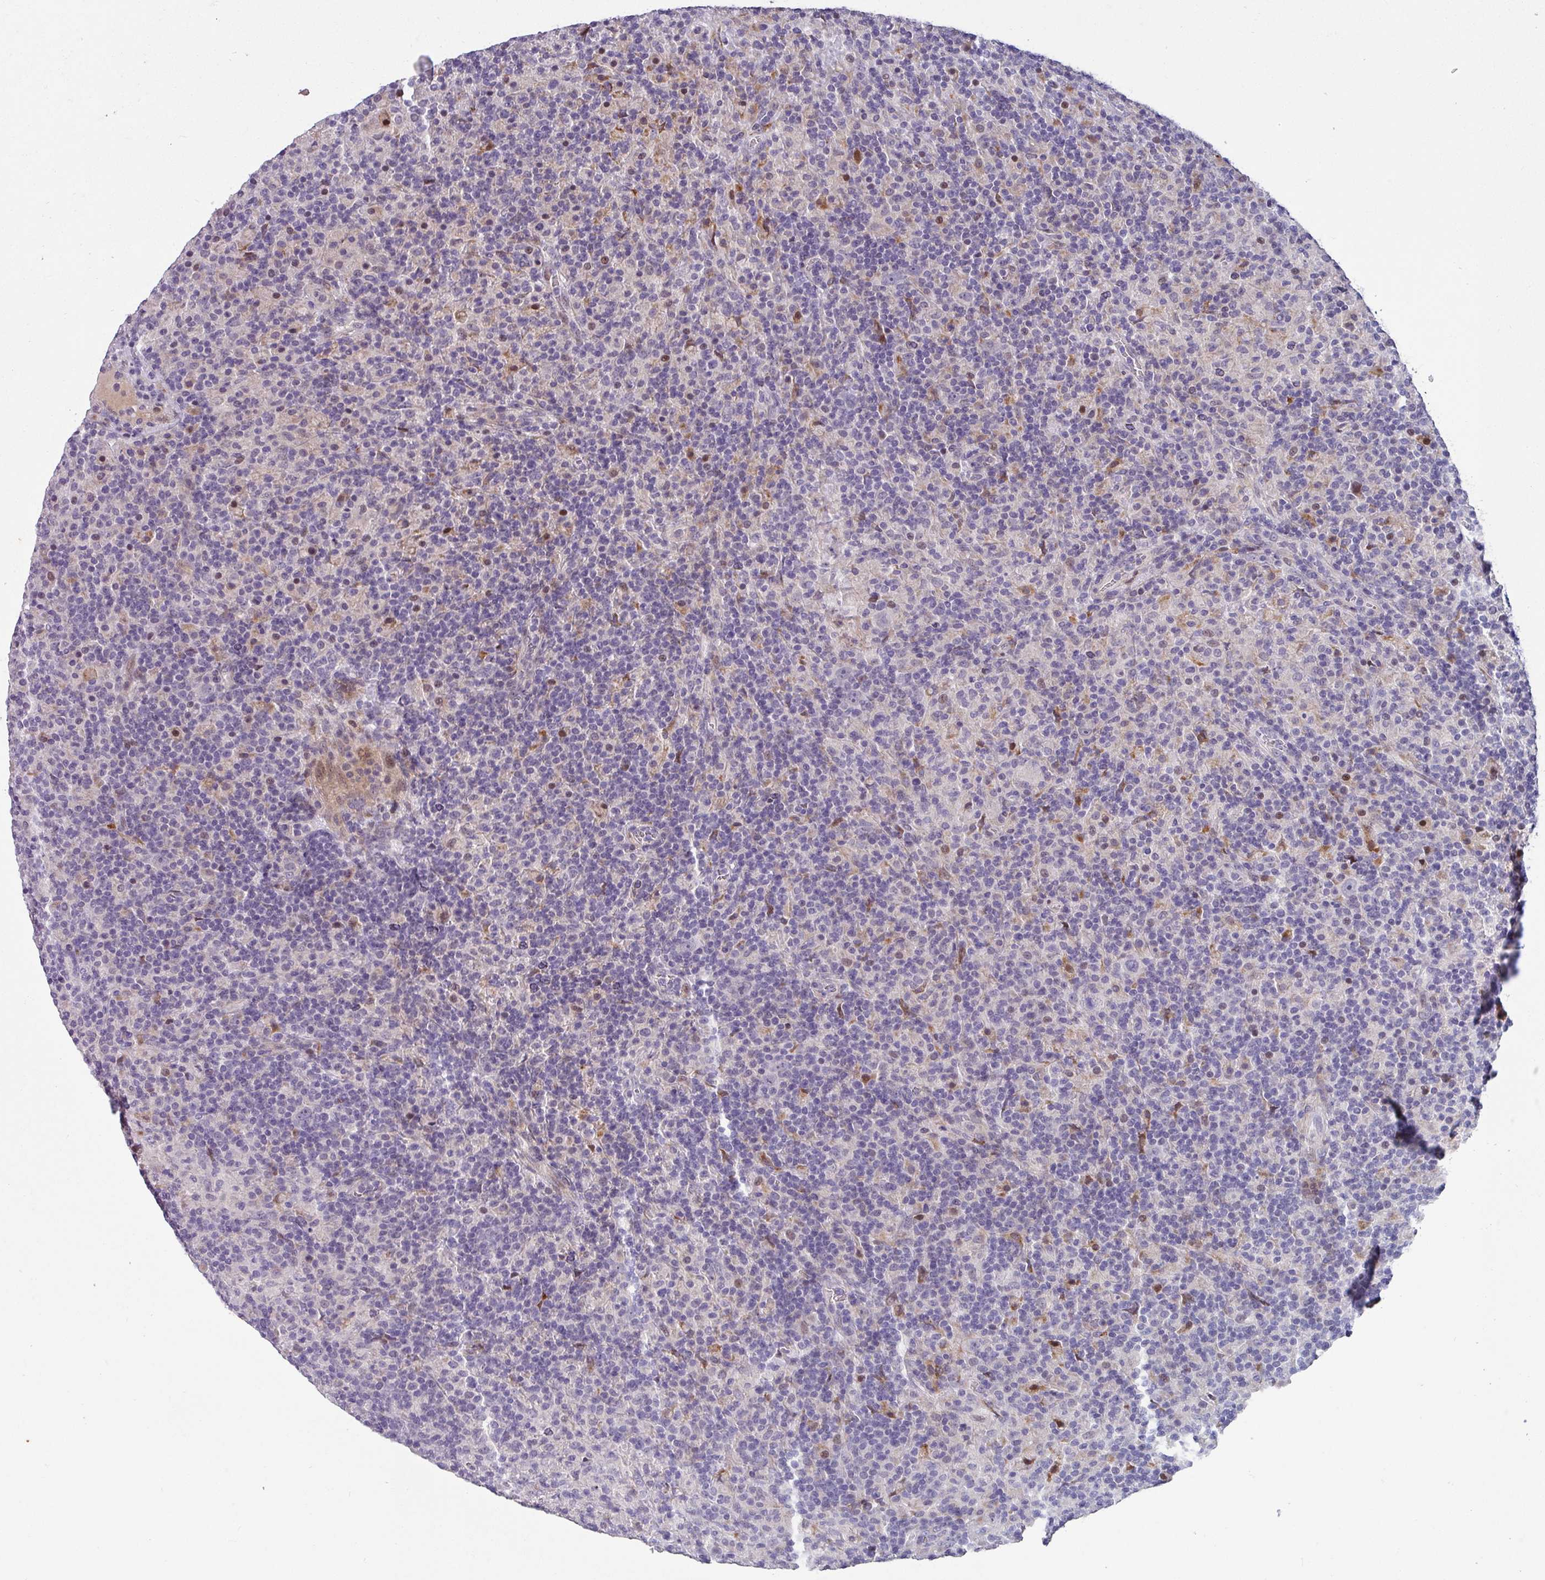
{"staining": {"intensity": "negative", "quantity": "none", "location": "none"}, "tissue": "lymphoma", "cell_type": "Tumor cells", "image_type": "cancer", "snomed": [{"axis": "morphology", "description": "Hodgkin's disease, NOS"}, {"axis": "topography", "description": "Lymph node"}], "caption": "The immunohistochemistry micrograph has no significant expression in tumor cells of Hodgkin's disease tissue. (Immunohistochemistry (ihc), brightfield microscopy, high magnification).", "gene": "KLHL3", "patient": {"sex": "male", "age": 70}}